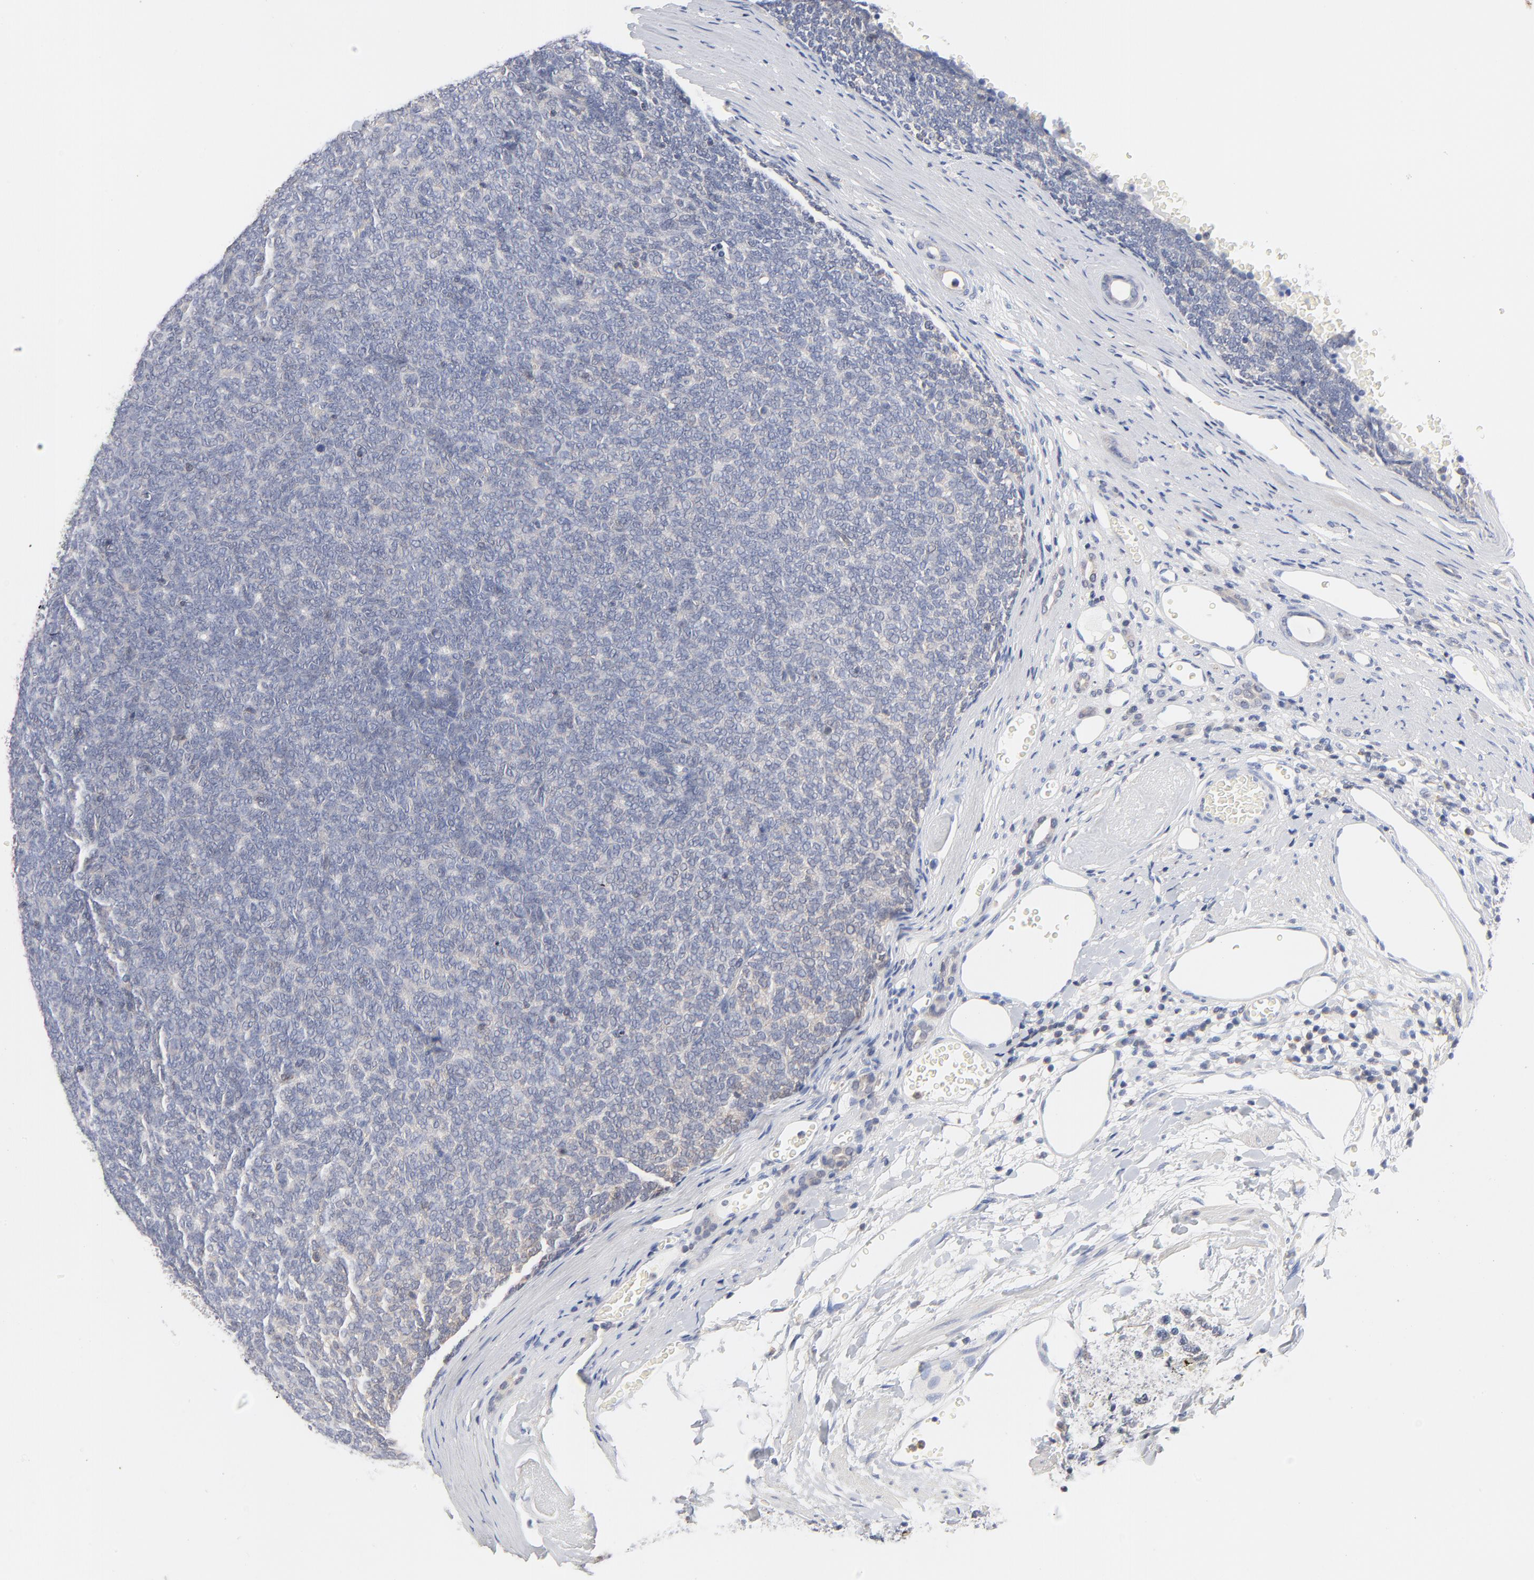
{"staining": {"intensity": "negative", "quantity": "none", "location": "none"}, "tissue": "renal cancer", "cell_type": "Tumor cells", "image_type": "cancer", "snomed": [{"axis": "morphology", "description": "Neoplasm, malignant, NOS"}, {"axis": "topography", "description": "Kidney"}], "caption": "Immunohistochemical staining of malignant neoplasm (renal) reveals no significant expression in tumor cells.", "gene": "CAB39L", "patient": {"sex": "male", "age": 28}}